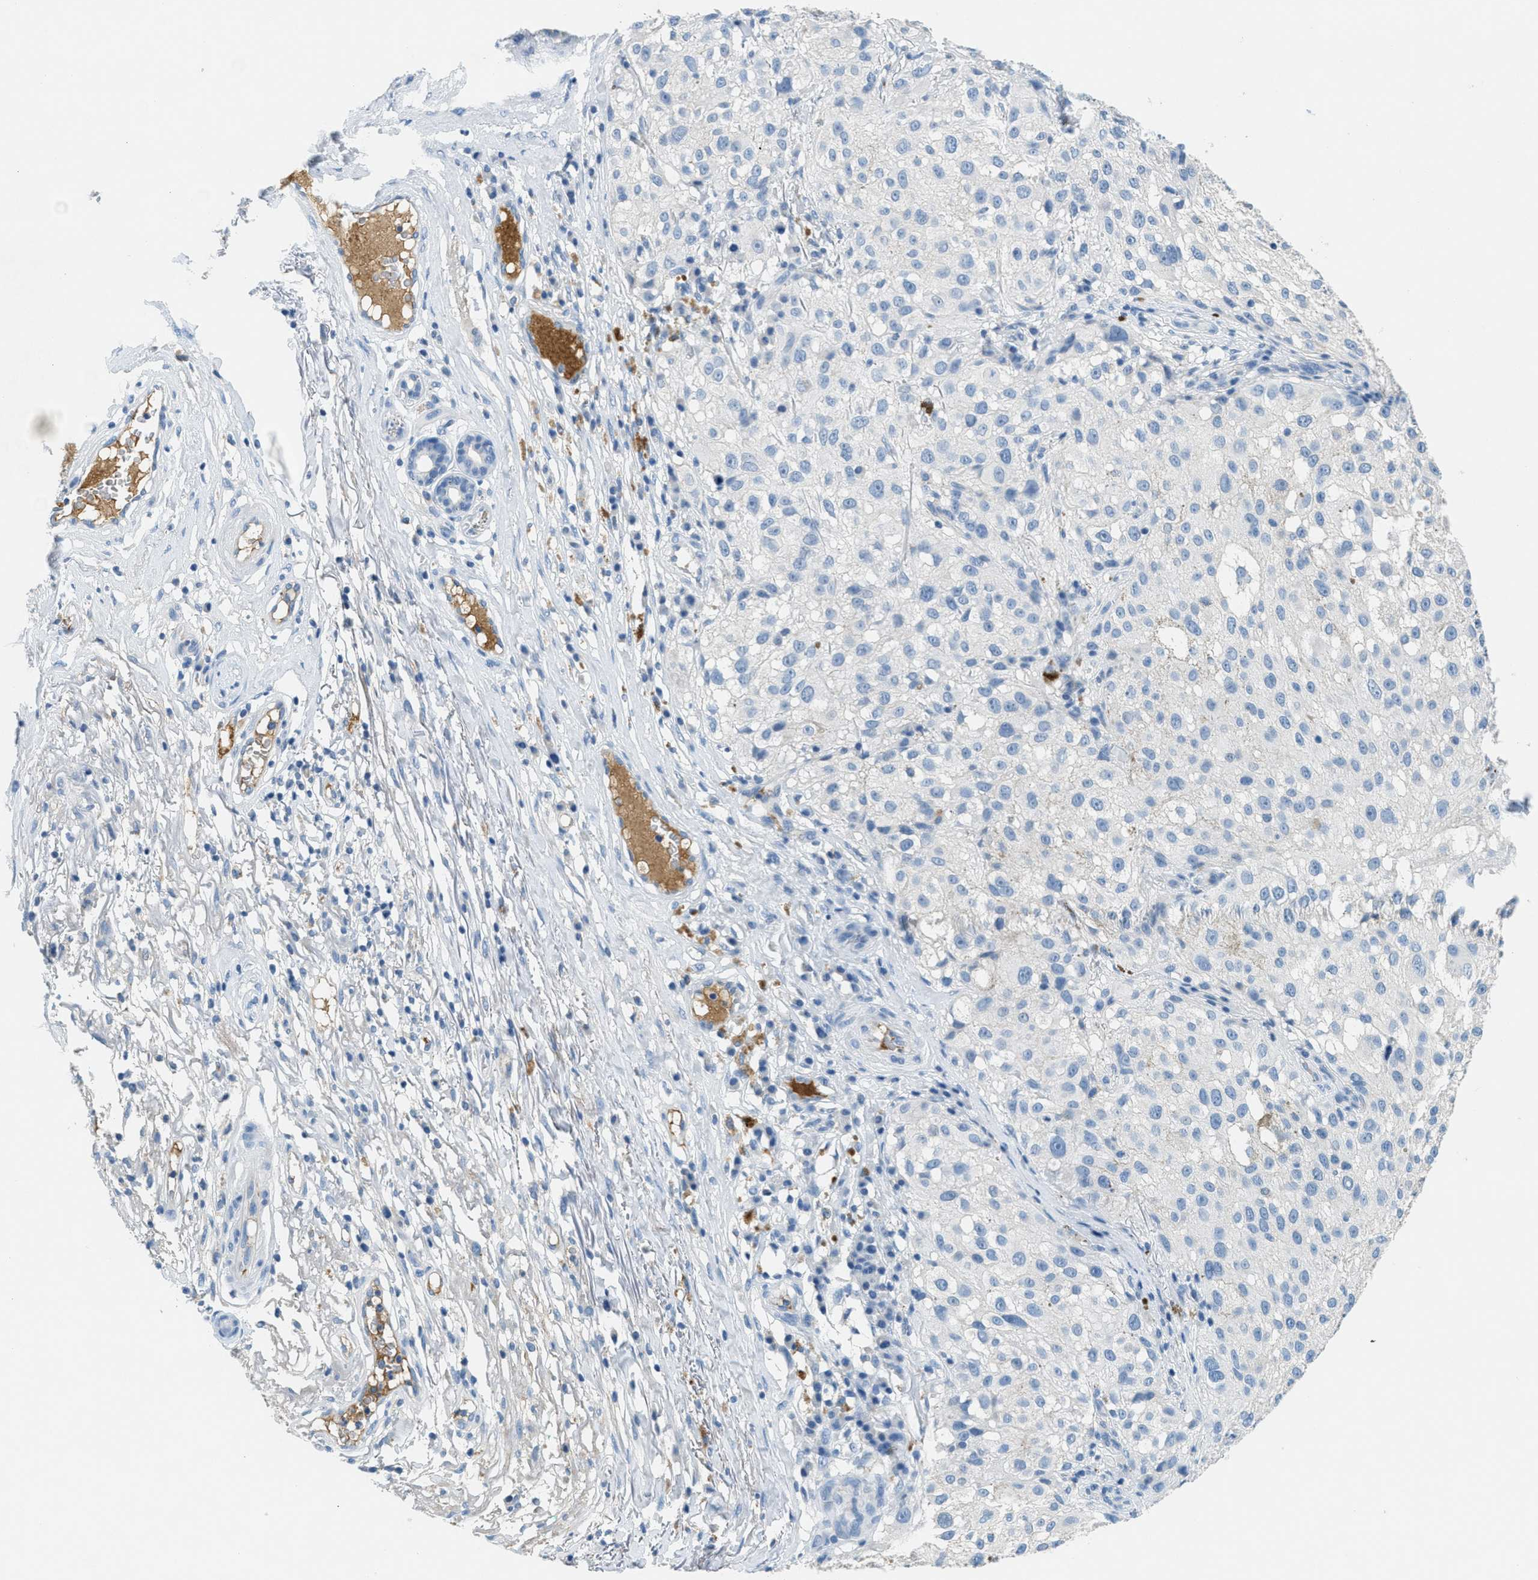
{"staining": {"intensity": "negative", "quantity": "none", "location": "none"}, "tissue": "melanoma", "cell_type": "Tumor cells", "image_type": "cancer", "snomed": [{"axis": "morphology", "description": "Necrosis, NOS"}, {"axis": "morphology", "description": "Malignant melanoma, NOS"}, {"axis": "topography", "description": "Skin"}], "caption": "Melanoma stained for a protein using IHC demonstrates no positivity tumor cells.", "gene": "A2M", "patient": {"sex": "female", "age": 87}}